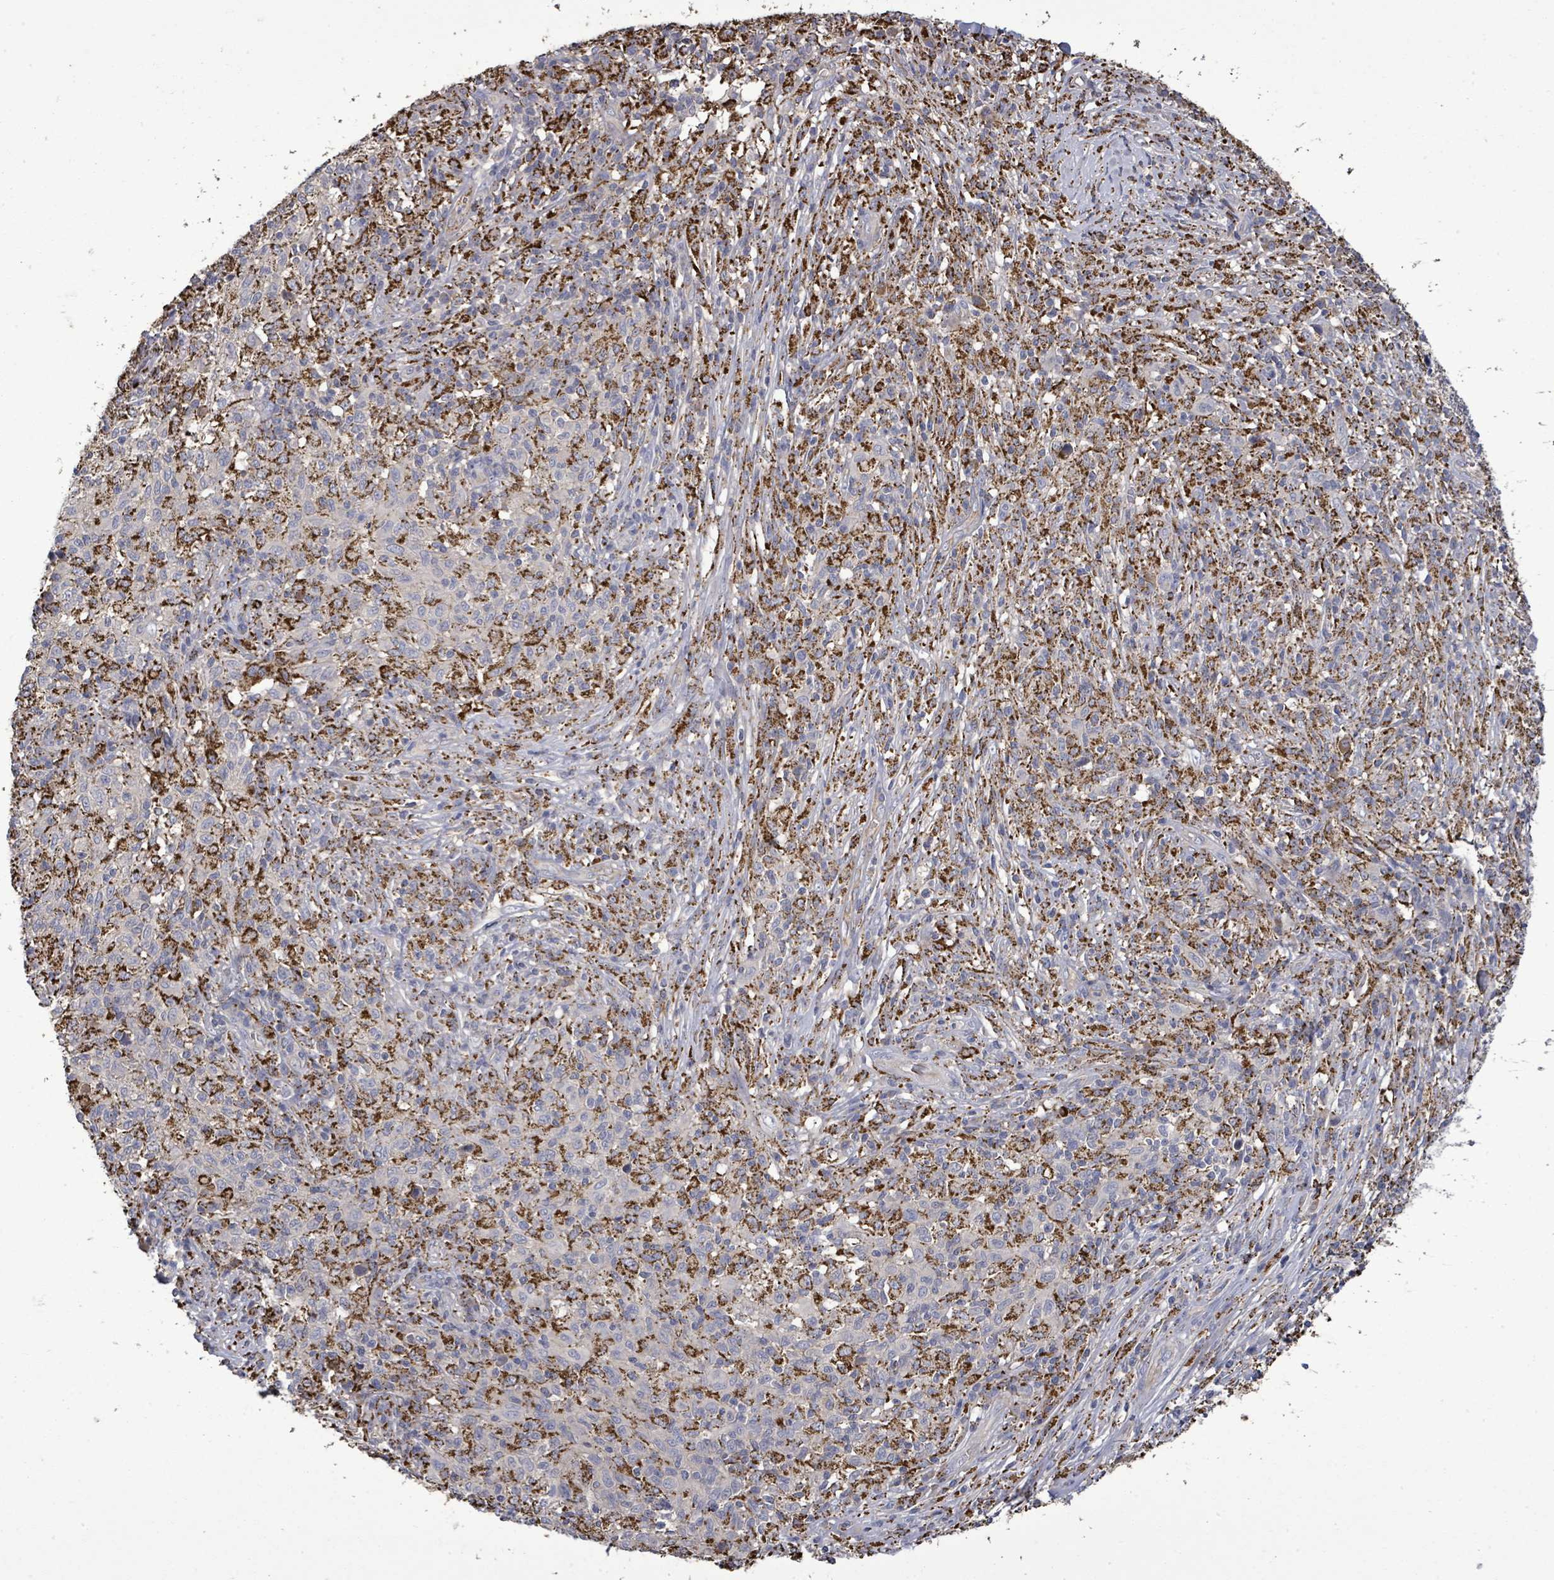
{"staining": {"intensity": "strong", "quantity": "<25%", "location": "cytoplasmic/membranous"}, "tissue": "melanoma", "cell_type": "Tumor cells", "image_type": "cancer", "snomed": [{"axis": "morphology", "description": "Malignant melanoma, NOS"}, {"axis": "topography", "description": "Skin"}], "caption": "The photomicrograph displays immunohistochemical staining of melanoma. There is strong cytoplasmic/membranous positivity is appreciated in about <25% of tumor cells. Immunohistochemistry stains the protein in brown and the nuclei are stained blue.", "gene": "MTMR12", "patient": {"sex": "male", "age": 66}}